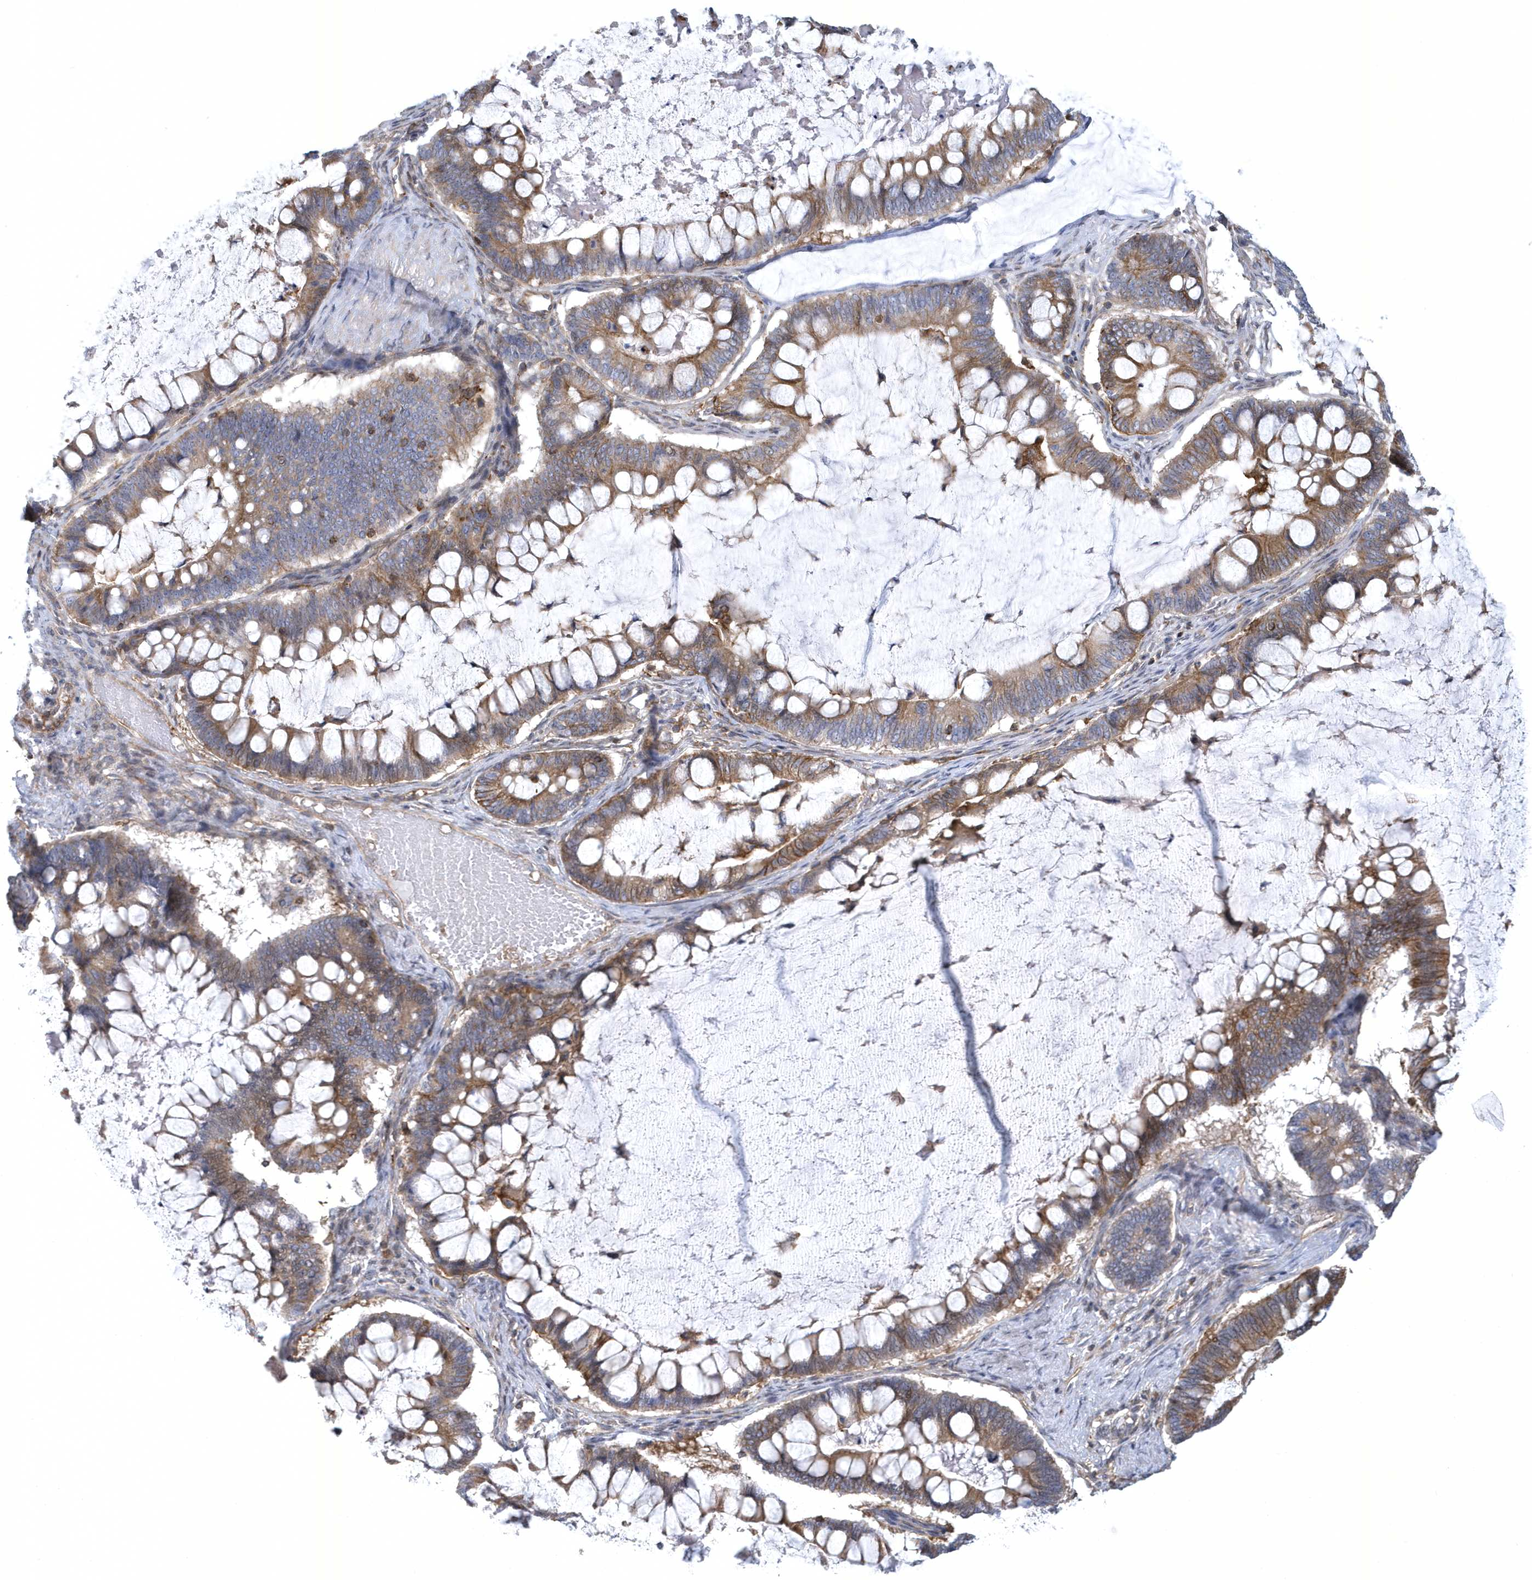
{"staining": {"intensity": "moderate", "quantity": ">75%", "location": "cytoplasmic/membranous"}, "tissue": "ovarian cancer", "cell_type": "Tumor cells", "image_type": "cancer", "snomed": [{"axis": "morphology", "description": "Cystadenocarcinoma, mucinous, NOS"}, {"axis": "topography", "description": "Ovary"}], "caption": "DAB immunohistochemical staining of human ovarian cancer shows moderate cytoplasmic/membranous protein positivity in approximately >75% of tumor cells. (Stains: DAB in brown, nuclei in blue, Microscopy: brightfield microscopy at high magnification).", "gene": "ARAP2", "patient": {"sex": "female", "age": 61}}